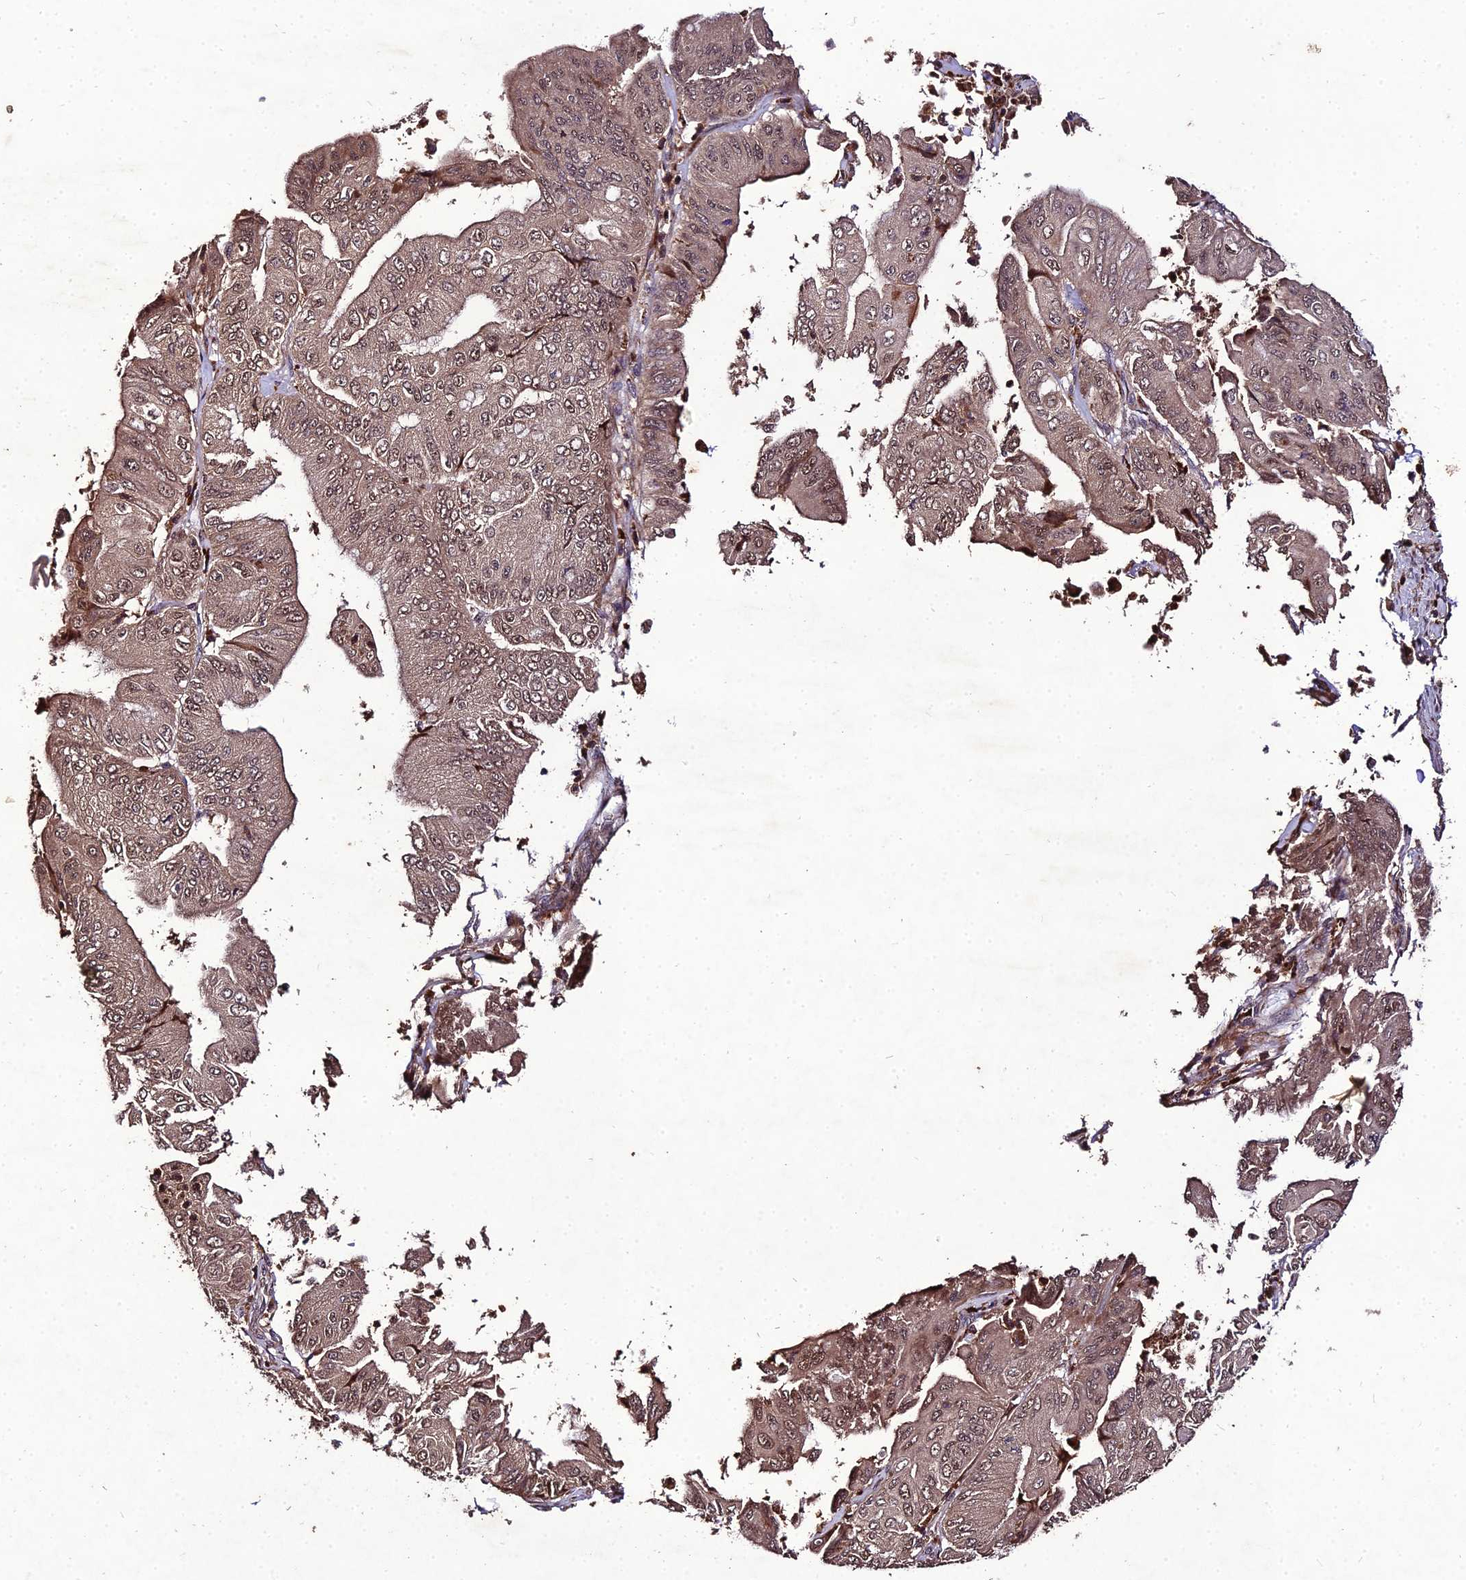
{"staining": {"intensity": "moderate", "quantity": ">75%", "location": "cytoplasmic/membranous,nuclear"}, "tissue": "pancreatic cancer", "cell_type": "Tumor cells", "image_type": "cancer", "snomed": [{"axis": "morphology", "description": "Adenocarcinoma, NOS"}, {"axis": "topography", "description": "Pancreas"}], "caption": "Pancreatic cancer stained for a protein (brown) demonstrates moderate cytoplasmic/membranous and nuclear positive staining in about >75% of tumor cells.", "gene": "ZNF766", "patient": {"sex": "female", "age": 77}}